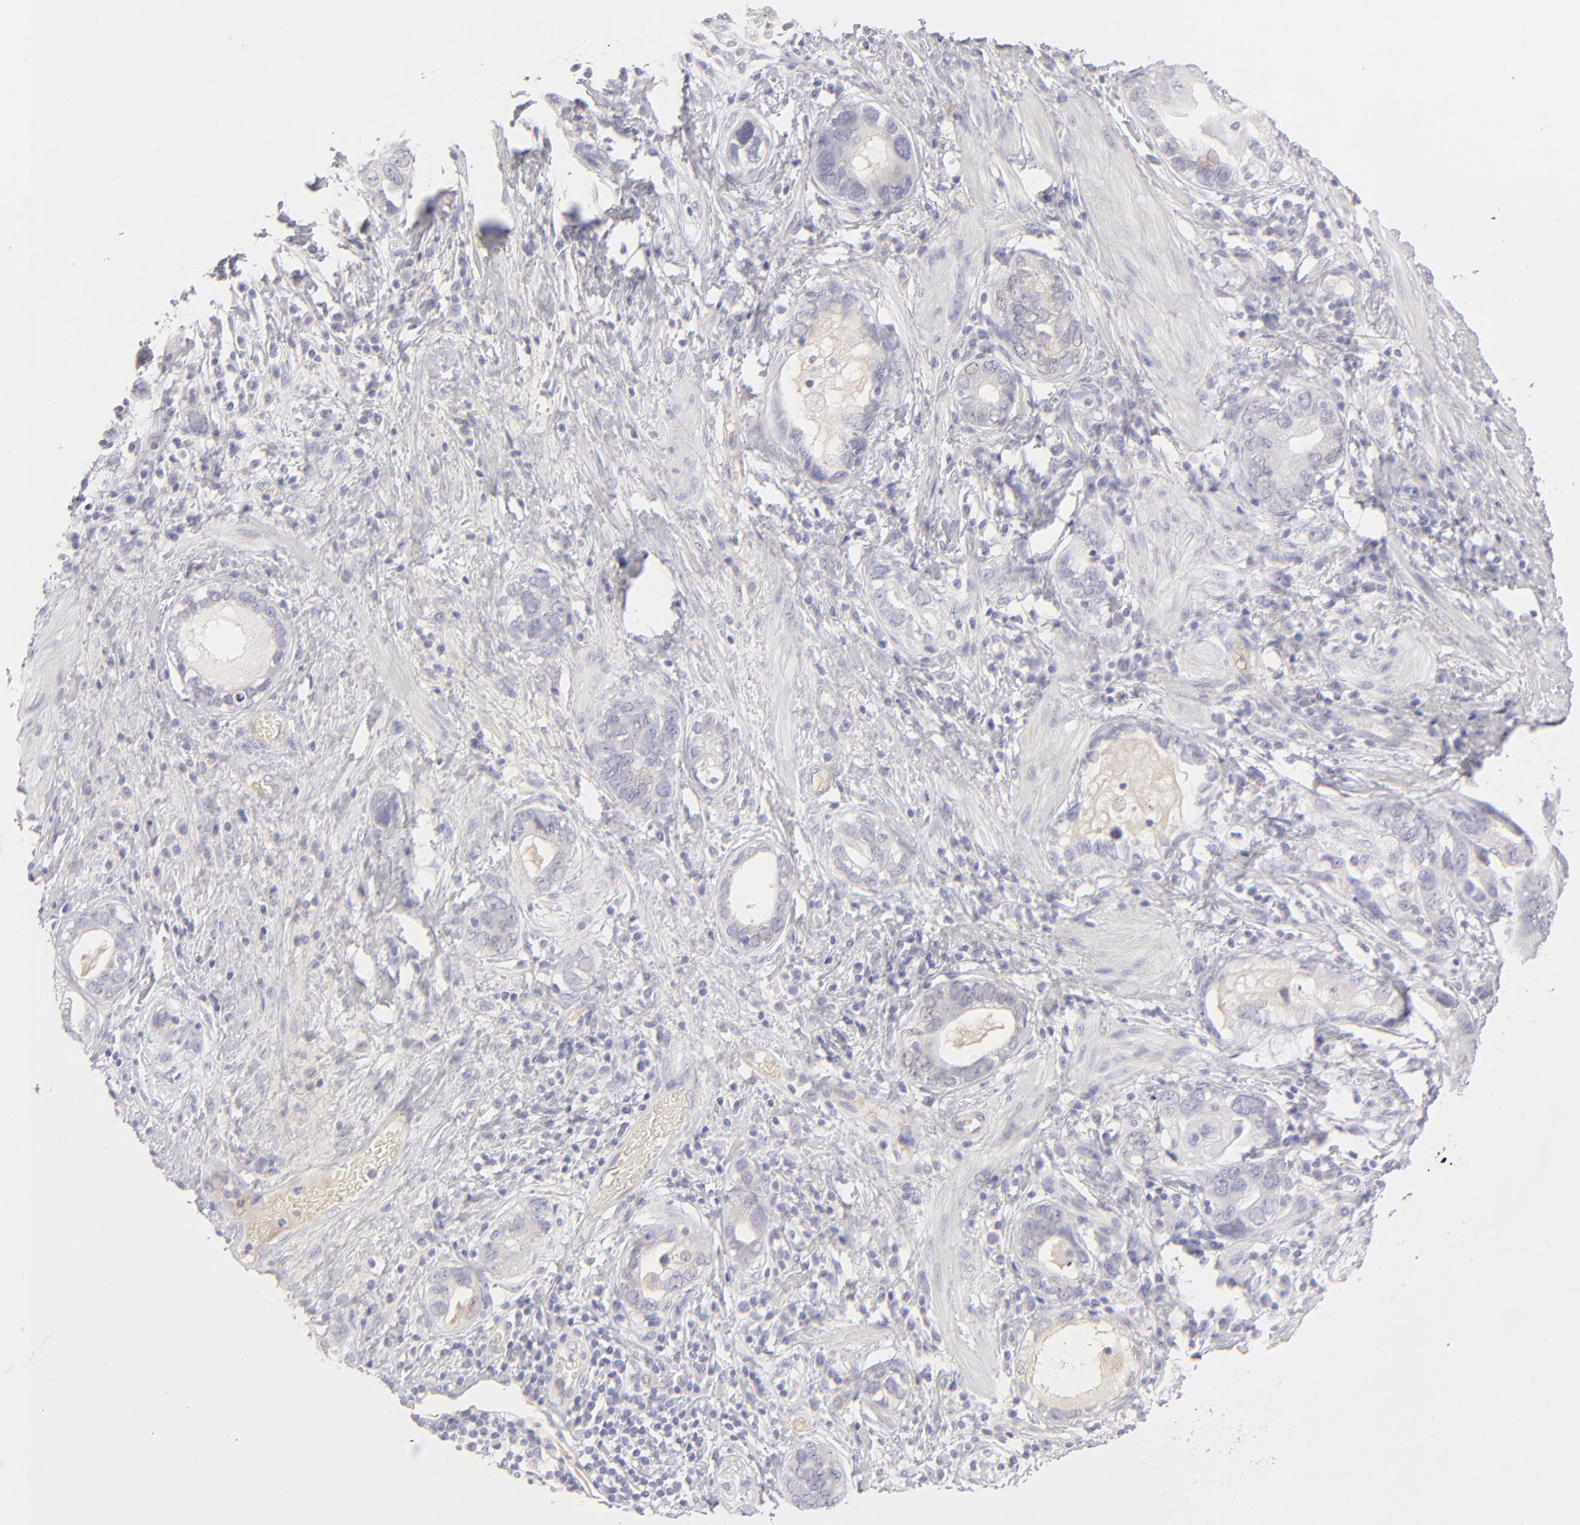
{"staining": {"intensity": "negative", "quantity": "none", "location": "none"}, "tissue": "stomach cancer", "cell_type": "Tumor cells", "image_type": "cancer", "snomed": [{"axis": "morphology", "description": "Adenocarcinoma, NOS"}, {"axis": "topography", "description": "Stomach, lower"}], "caption": "Stomach adenocarcinoma was stained to show a protein in brown. There is no significant positivity in tumor cells.", "gene": "ABCC4", "patient": {"sex": "female", "age": 93}}